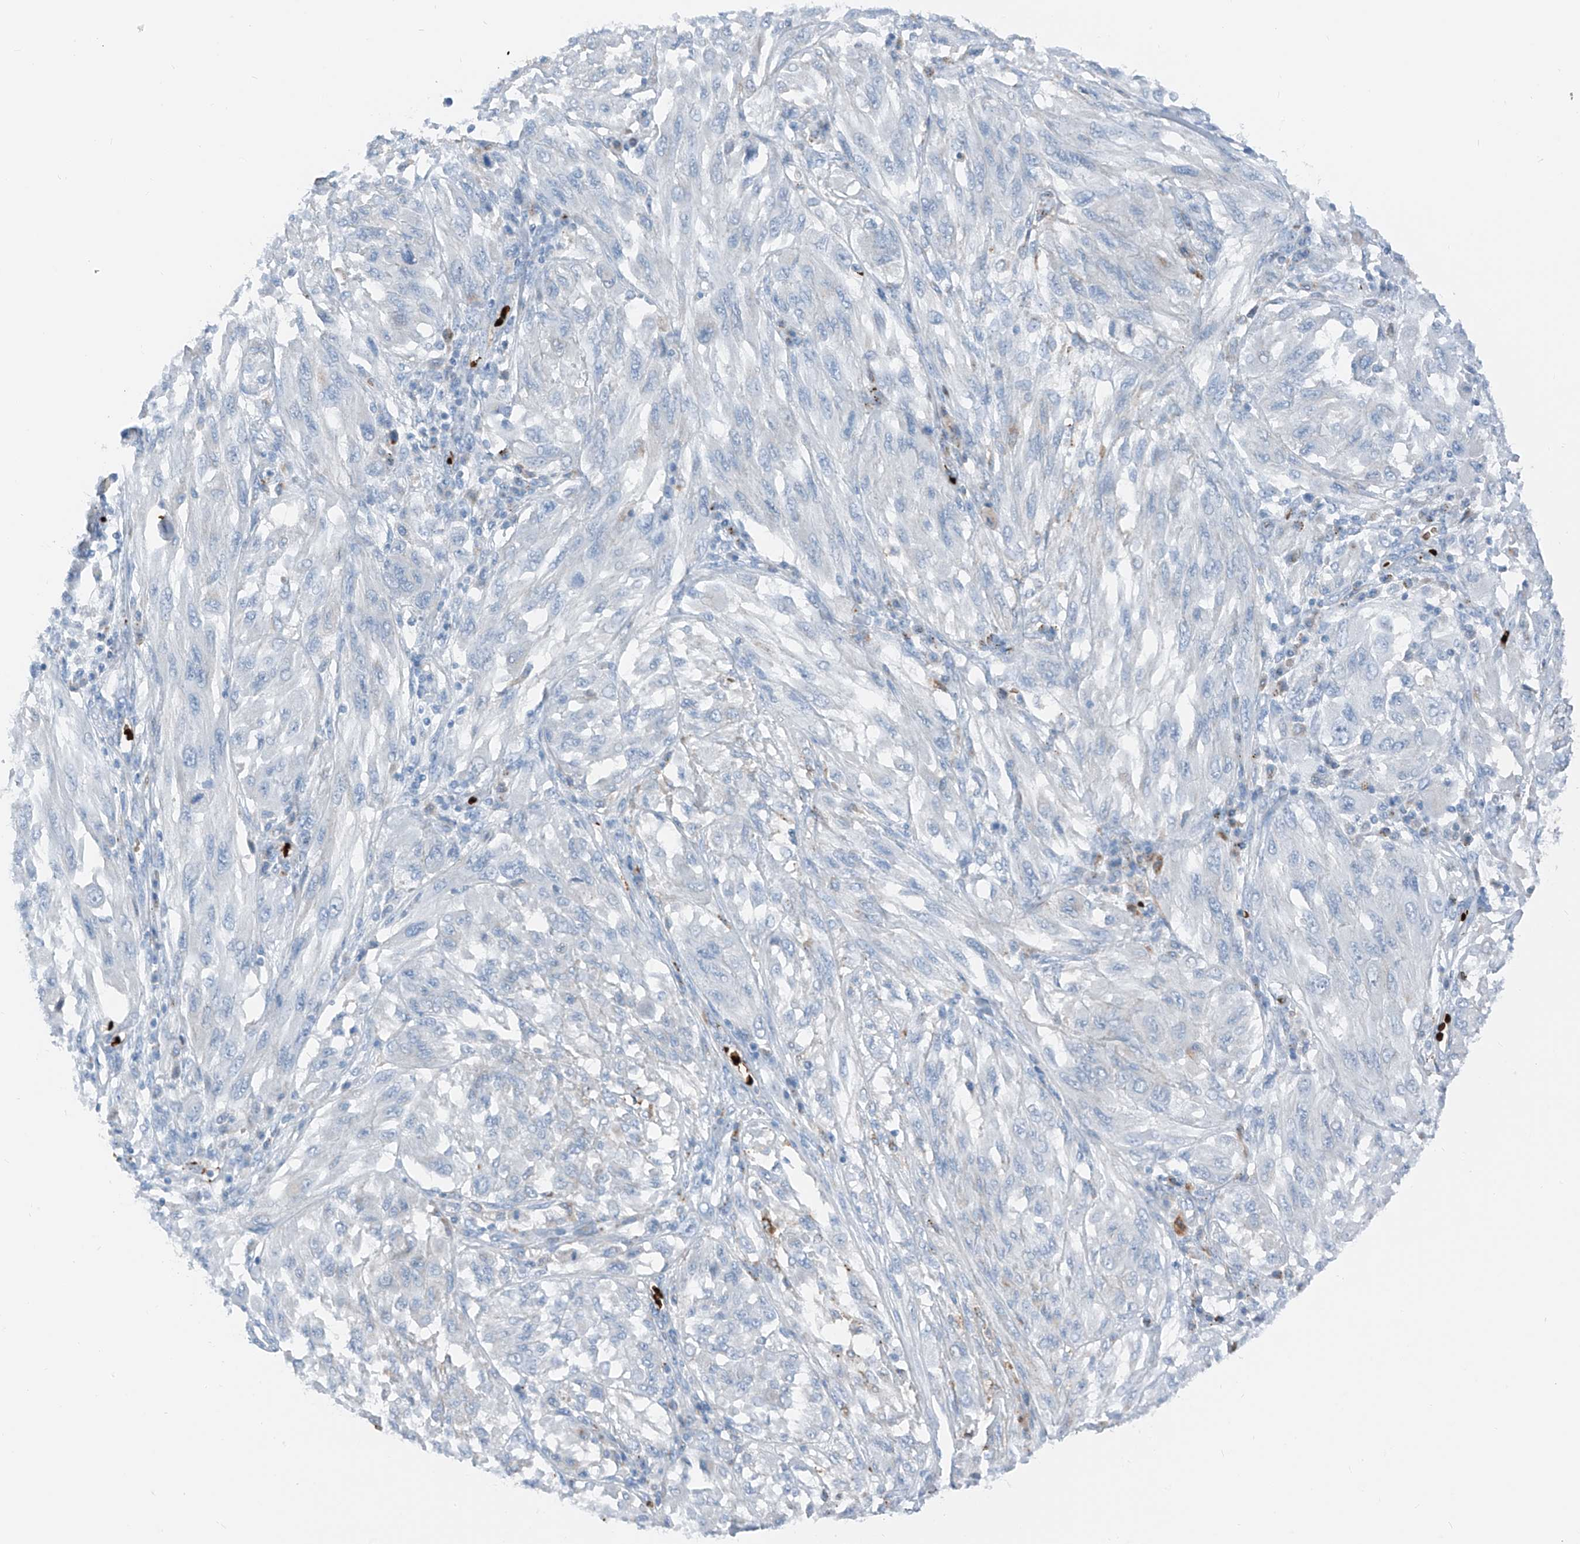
{"staining": {"intensity": "negative", "quantity": "none", "location": "none"}, "tissue": "melanoma", "cell_type": "Tumor cells", "image_type": "cancer", "snomed": [{"axis": "morphology", "description": "Malignant melanoma, NOS"}, {"axis": "topography", "description": "Skin"}], "caption": "Immunohistochemistry (IHC) micrograph of human melanoma stained for a protein (brown), which displays no staining in tumor cells.", "gene": "PRSS23", "patient": {"sex": "female", "age": 91}}